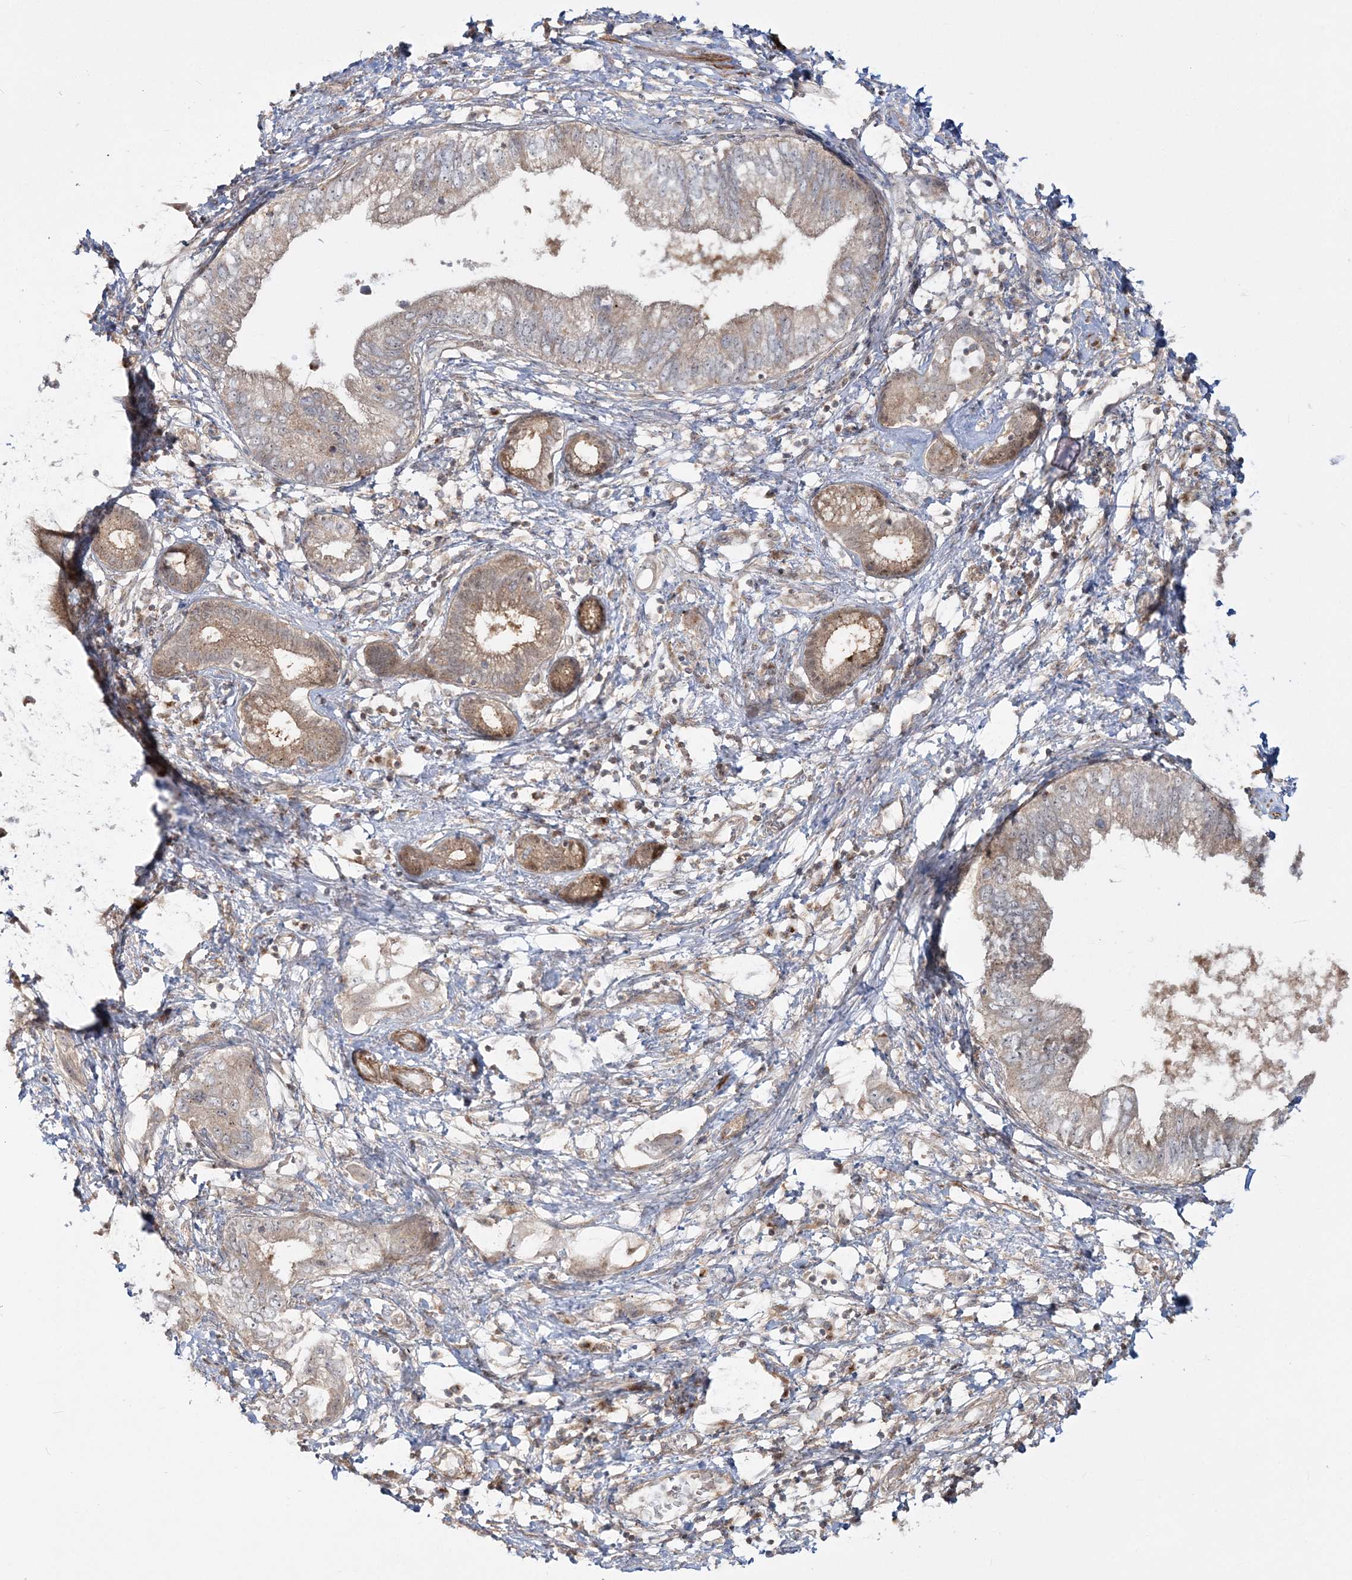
{"staining": {"intensity": "weak", "quantity": "25%-75%", "location": "cytoplasmic/membranous"}, "tissue": "pancreatic cancer", "cell_type": "Tumor cells", "image_type": "cancer", "snomed": [{"axis": "morphology", "description": "Adenocarcinoma, NOS"}, {"axis": "topography", "description": "Pancreas"}], "caption": "DAB (3,3'-diaminobenzidine) immunohistochemical staining of pancreatic adenocarcinoma shows weak cytoplasmic/membranous protein staining in approximately 25%-75% of tumor cells. The protein is stained brown, and the nuclei are stained in blue (DAB (3,3'-diaminobenzidine) IHC with brightfield microscopy, high magnification).", "gene": "MOCS2", "patient": {"sex": "female", "age": 73}}